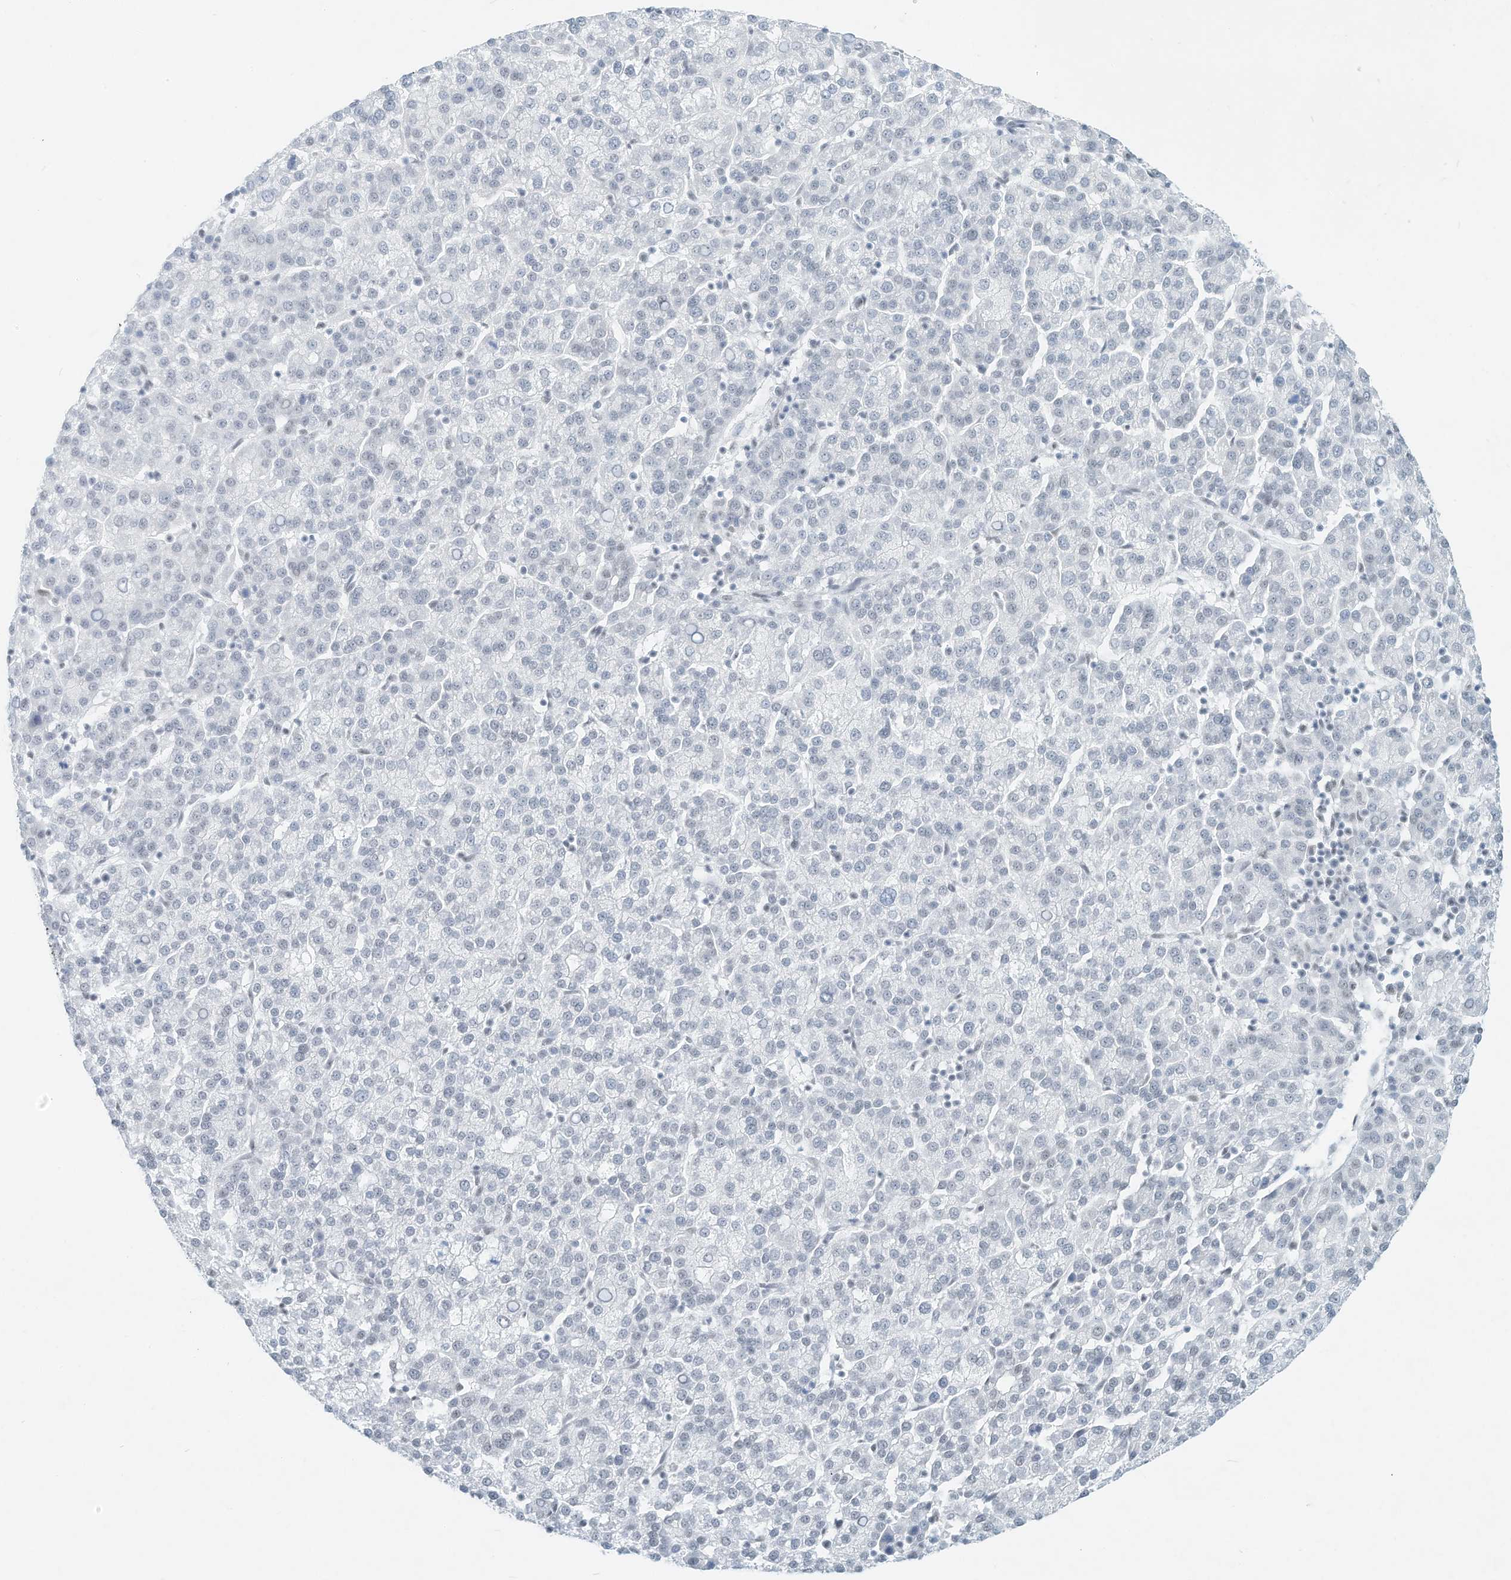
{"staining": {"intensity": "negative", "quantity": "none", "location": "none"}, "tissue": "liver cancer", "cell_type": "Tumor cells", "image_type": "cancer", "snomed": [{"axis": "morphology", "description": "Carcinoma, Hepatocellular, NOS"}, {"axis": "topography", "description": "Liver"}], "caption": "IHC photomicrograph of hepatocellular carcinoma (liver) stained for a protein (brown), which exhibits no positivity in tumor cells.", "gene": "PGC", "patient": {"sex": "female", "age": 58}}